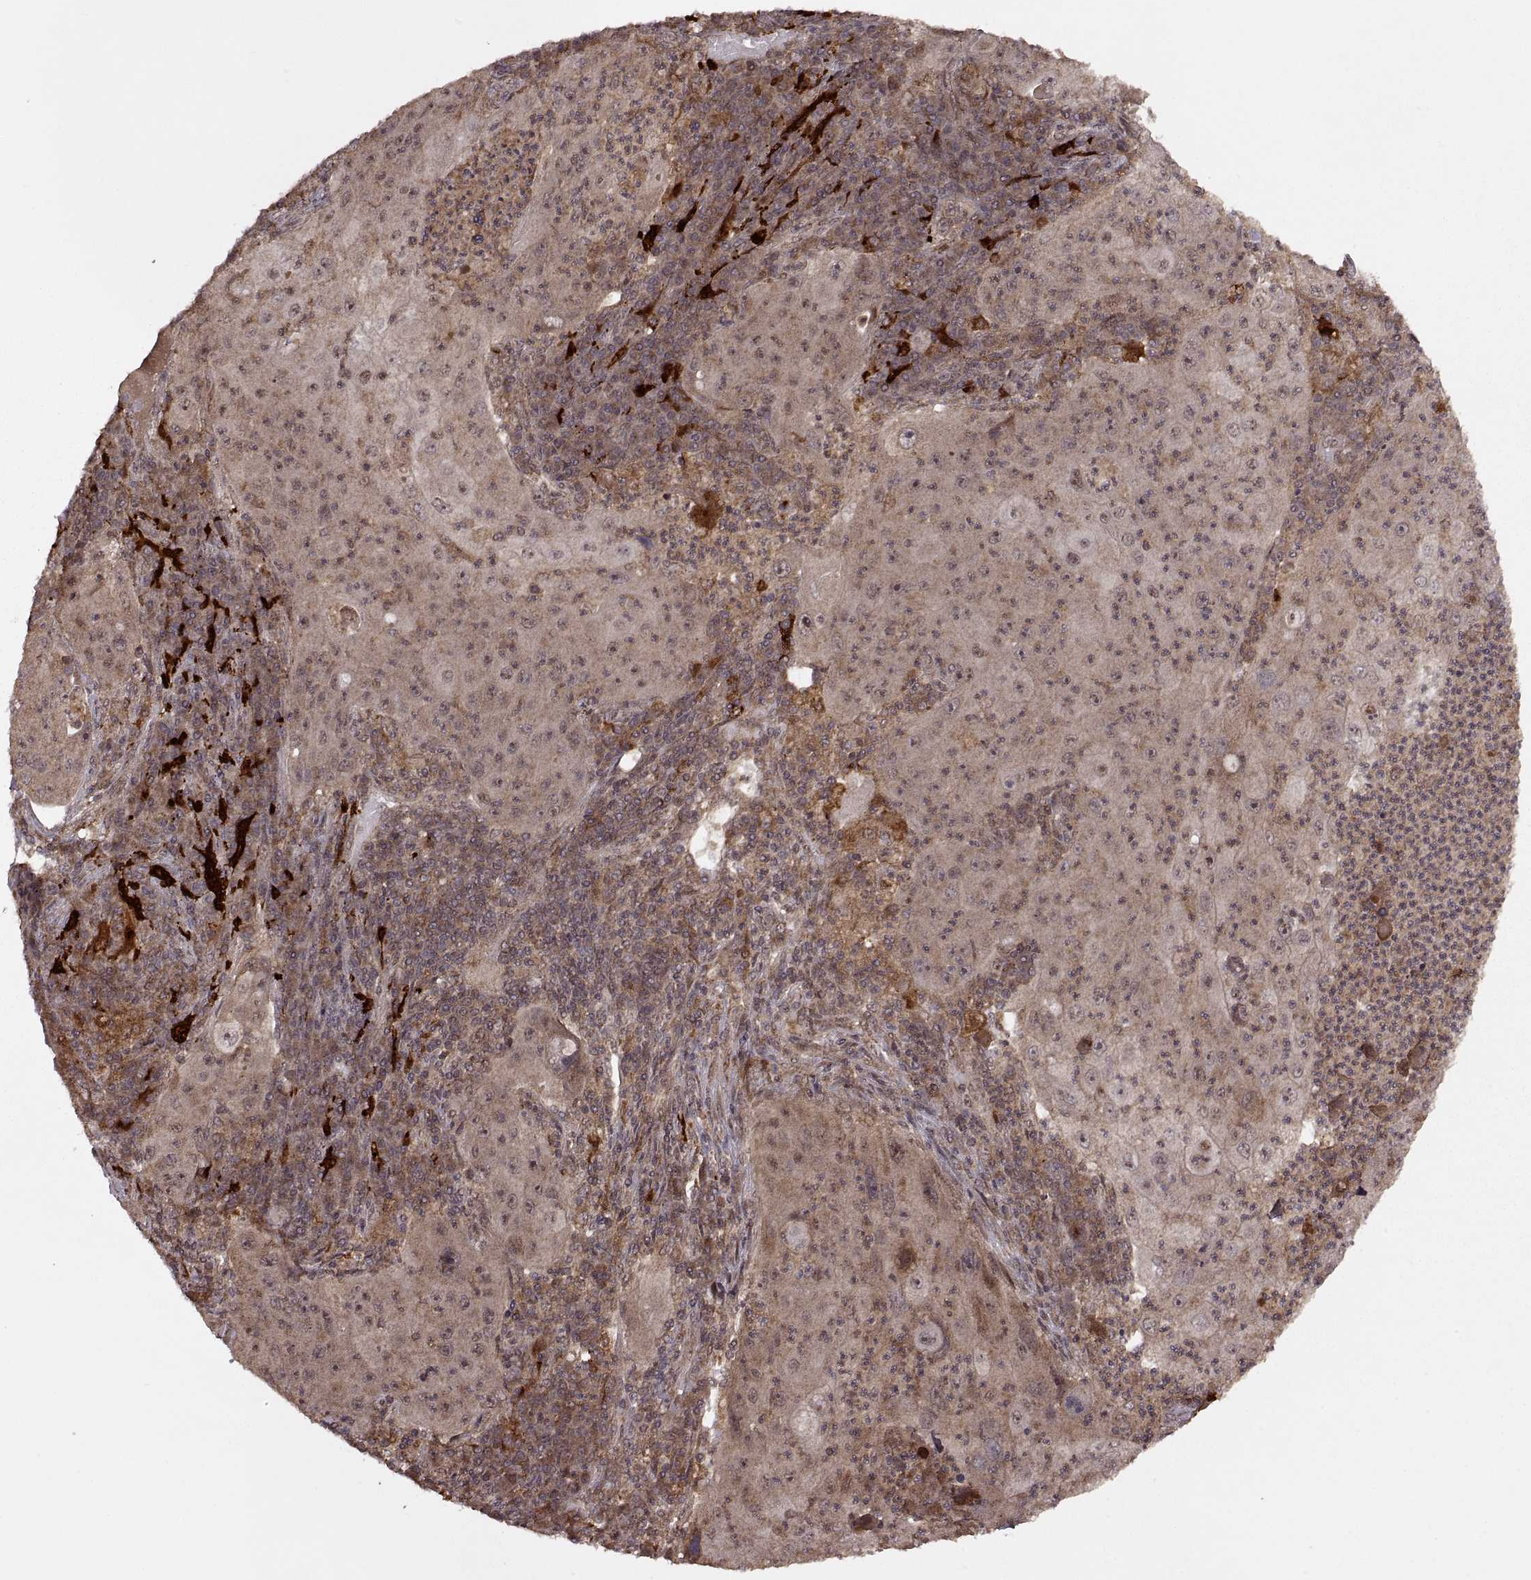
{"staining": {"intensity": "weak", "quantity": ">75%", "location": "cytoplasmic/membranous"}, "tissue": "lung cancer", "cell_type": "Tumor cells", "image_type": "cancer", "snomed": [{"axis": "morphology", "description": "Squamous cell carcinoma, NOS"}, {"axis": "topography", "description": "Lung"}], "caption": "Human lung cancer stained with a protein marker shows weak staining in tumor cells.", "gene": "PTOV1", "patient": {"sex": "female", "age": 59}}